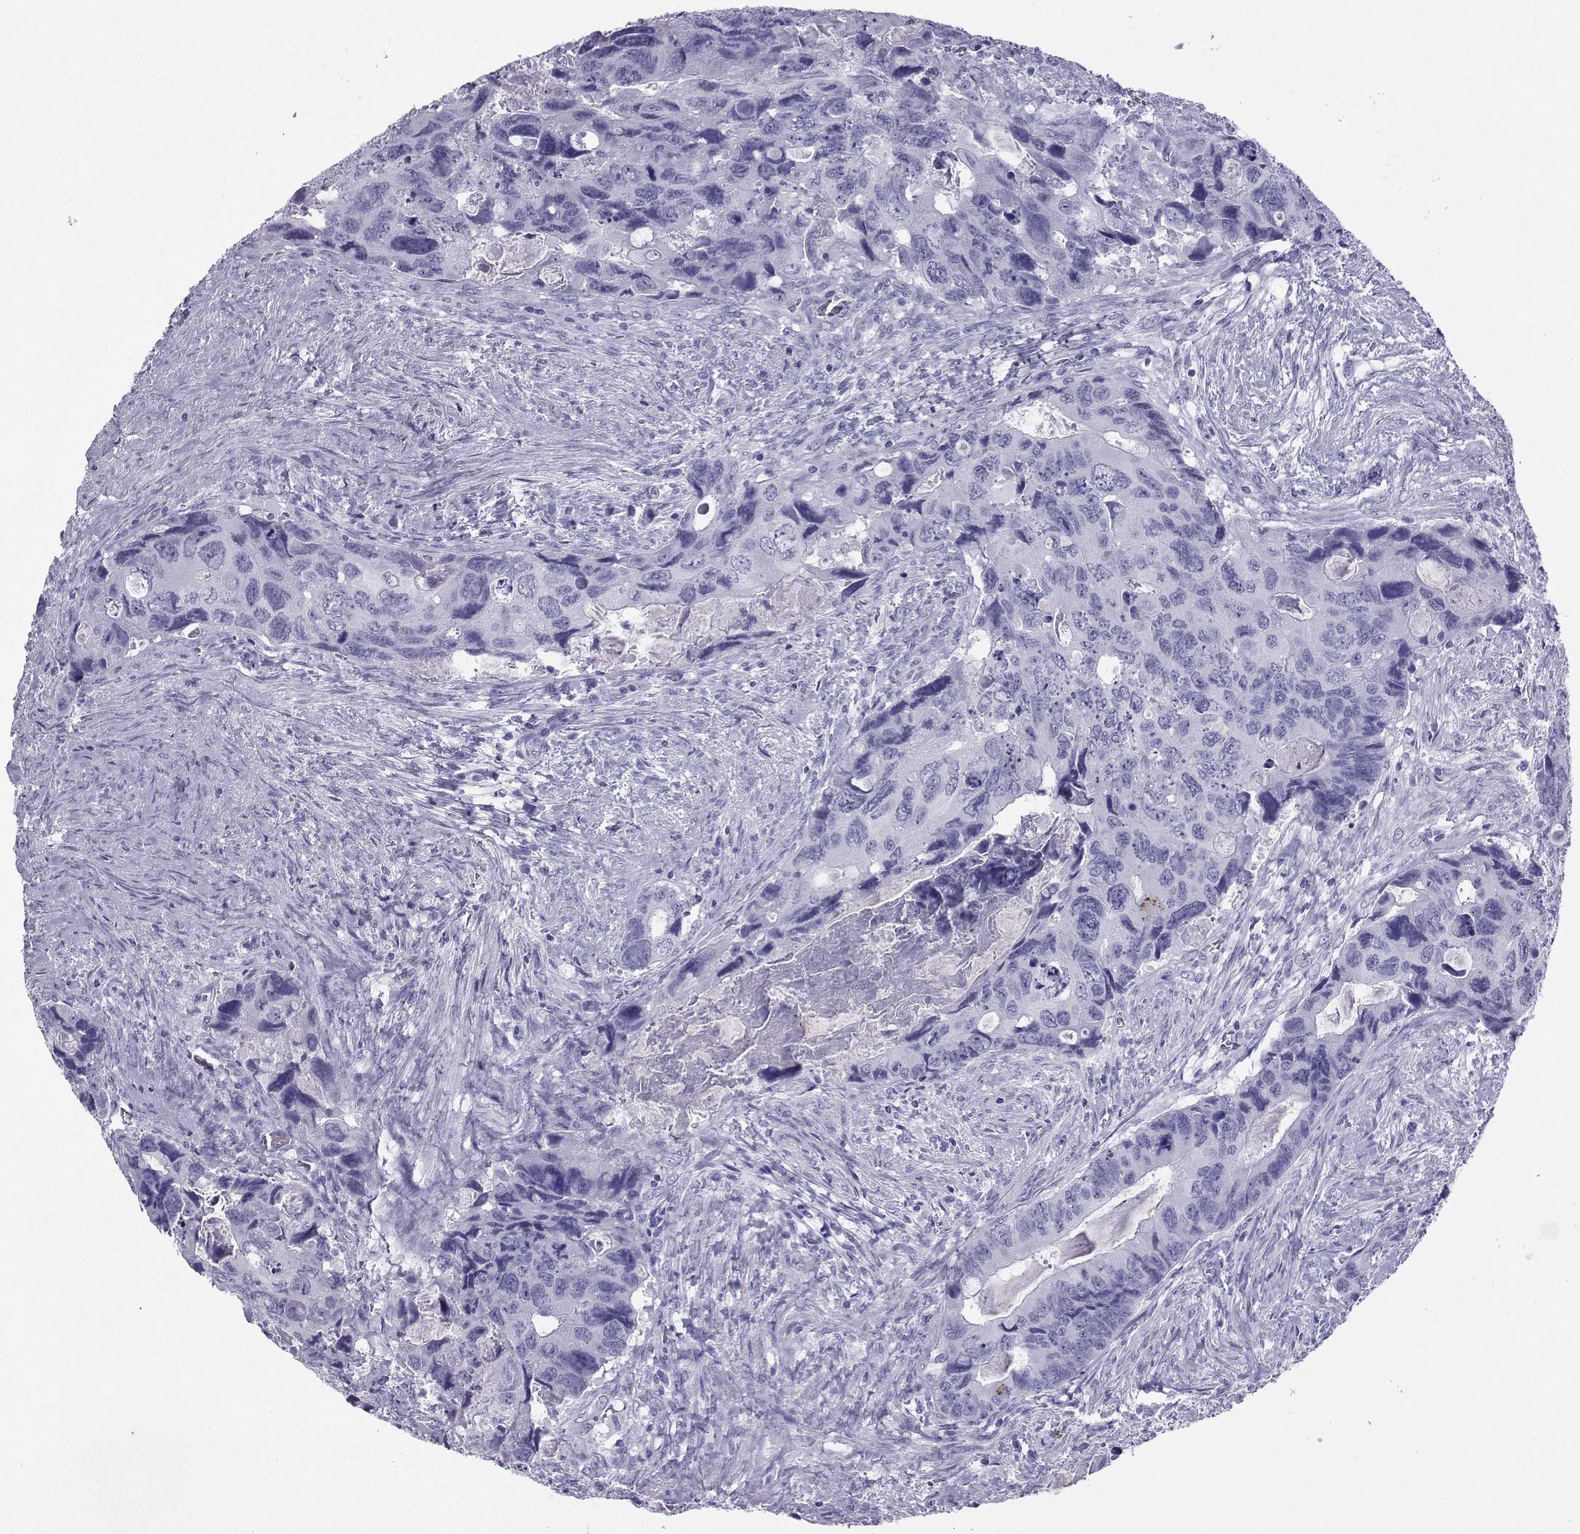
{"staining": {"intensity": "negative", "quantity": "none", "location": "none"}, "tissue": "colorectal cancer", "cell_type": "Tumor cells", "image_type": "cancer", "snomed": [{"axis": "morphology", "description": "Adenocarcinoma, NOS"}, {"axis": "topography", "description": "Rectum"}], "caption": "The micrograph shows no staining of tumor cells in adenocarcinoma (colorectal).", "gene": "LORICRIN", "patient": {"sex": "male", "age": 62}}